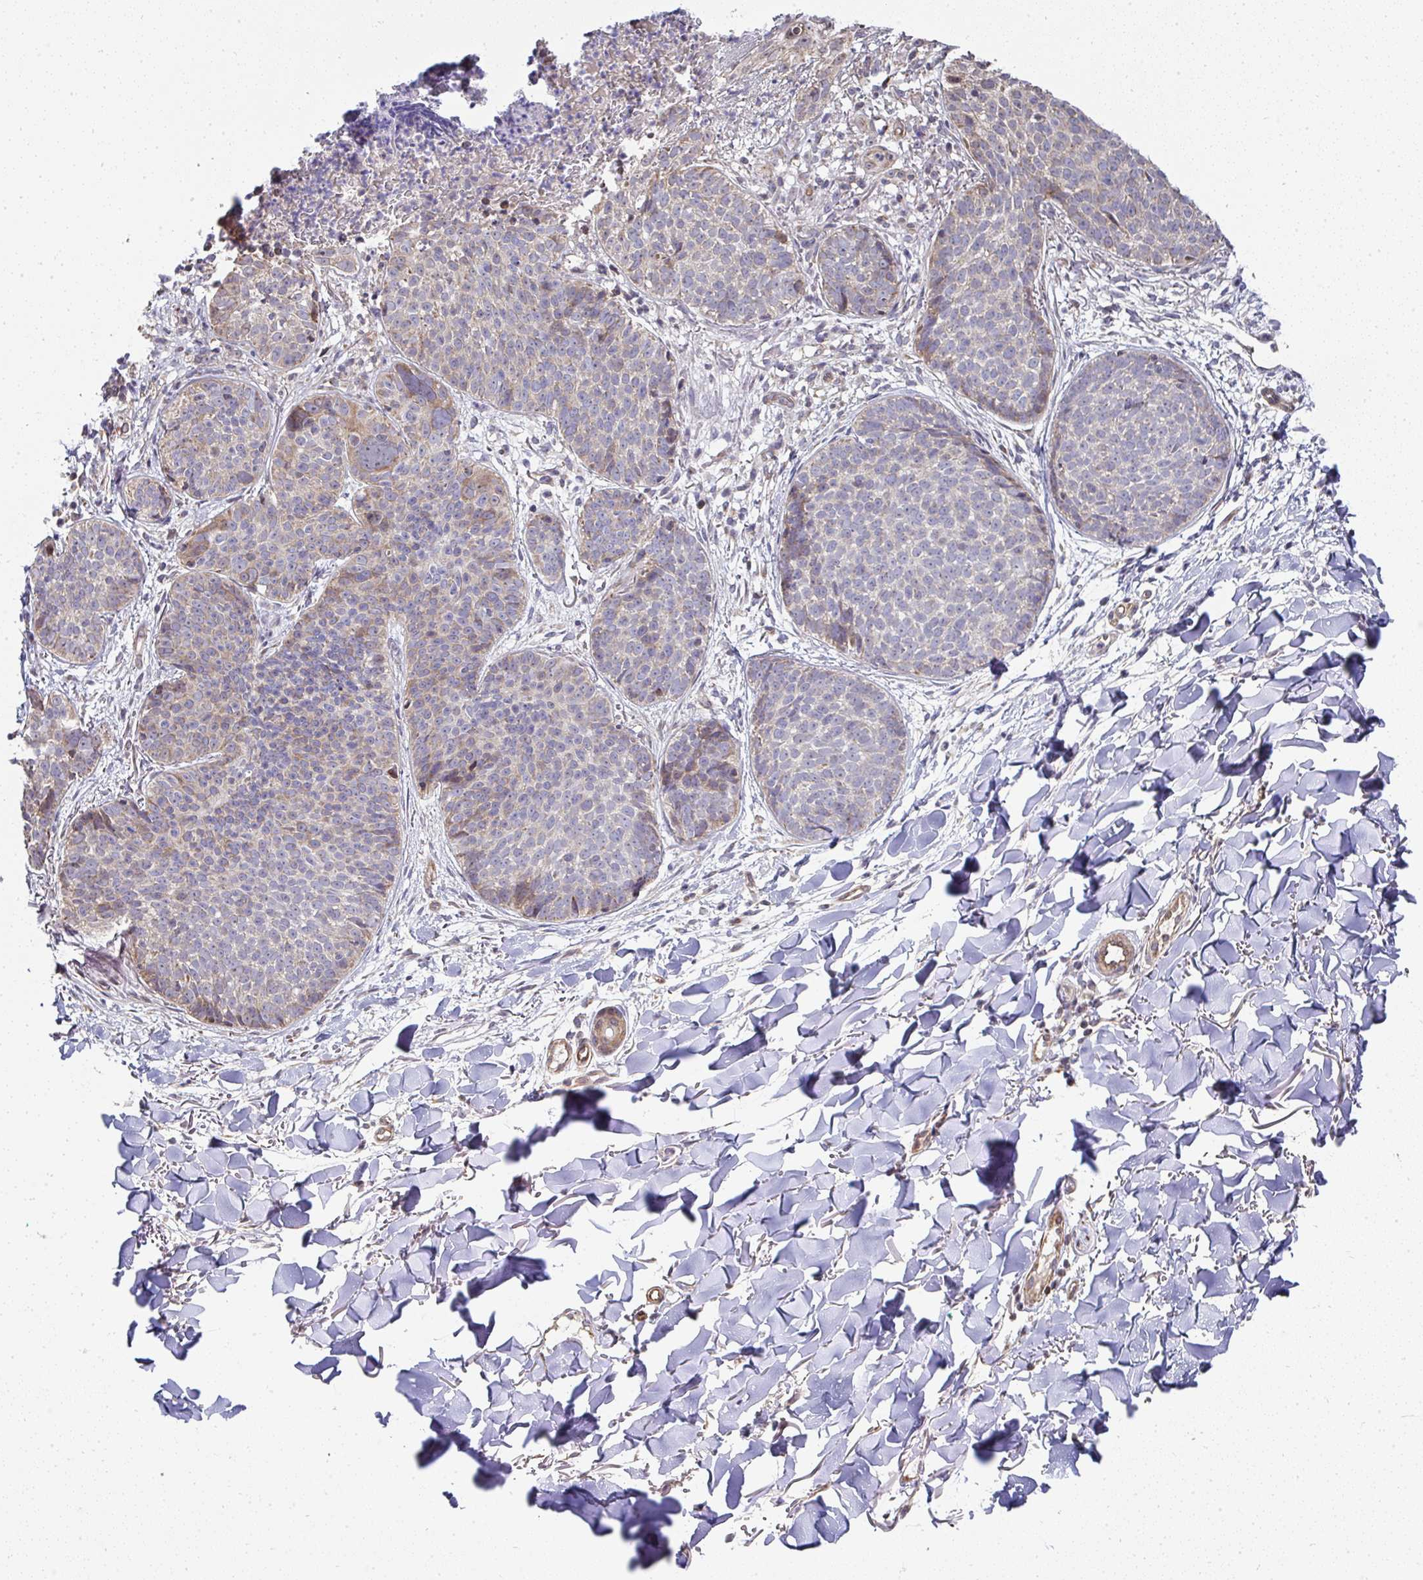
{"staining": {"intensity": "moderate", "quantity": "<25%", "location": "cytoplasmic/membranous"}, "tissue": "skin cancer", "cell_type": "Tumor cells", "image_type": "cancer", "snomed": [{"axis": "morphology", "description": "Basal cell carcinoma"}, {"axis": "topography", "description": "Skin"}, {"axis": "topography", "description": "Skin of neck"}, {"axis": "topography", "description": "Skin of shoulder"}, {"axis": "topography", "description": "Skin of back"}], "caption": "Skin basal cell carcinoma stained for a protein exhibits moderate cytoplasmic/membranous positivity in tumor cells.", "gene": "AGTPBP1", "patient": {"sex": "male", "age": 80}}